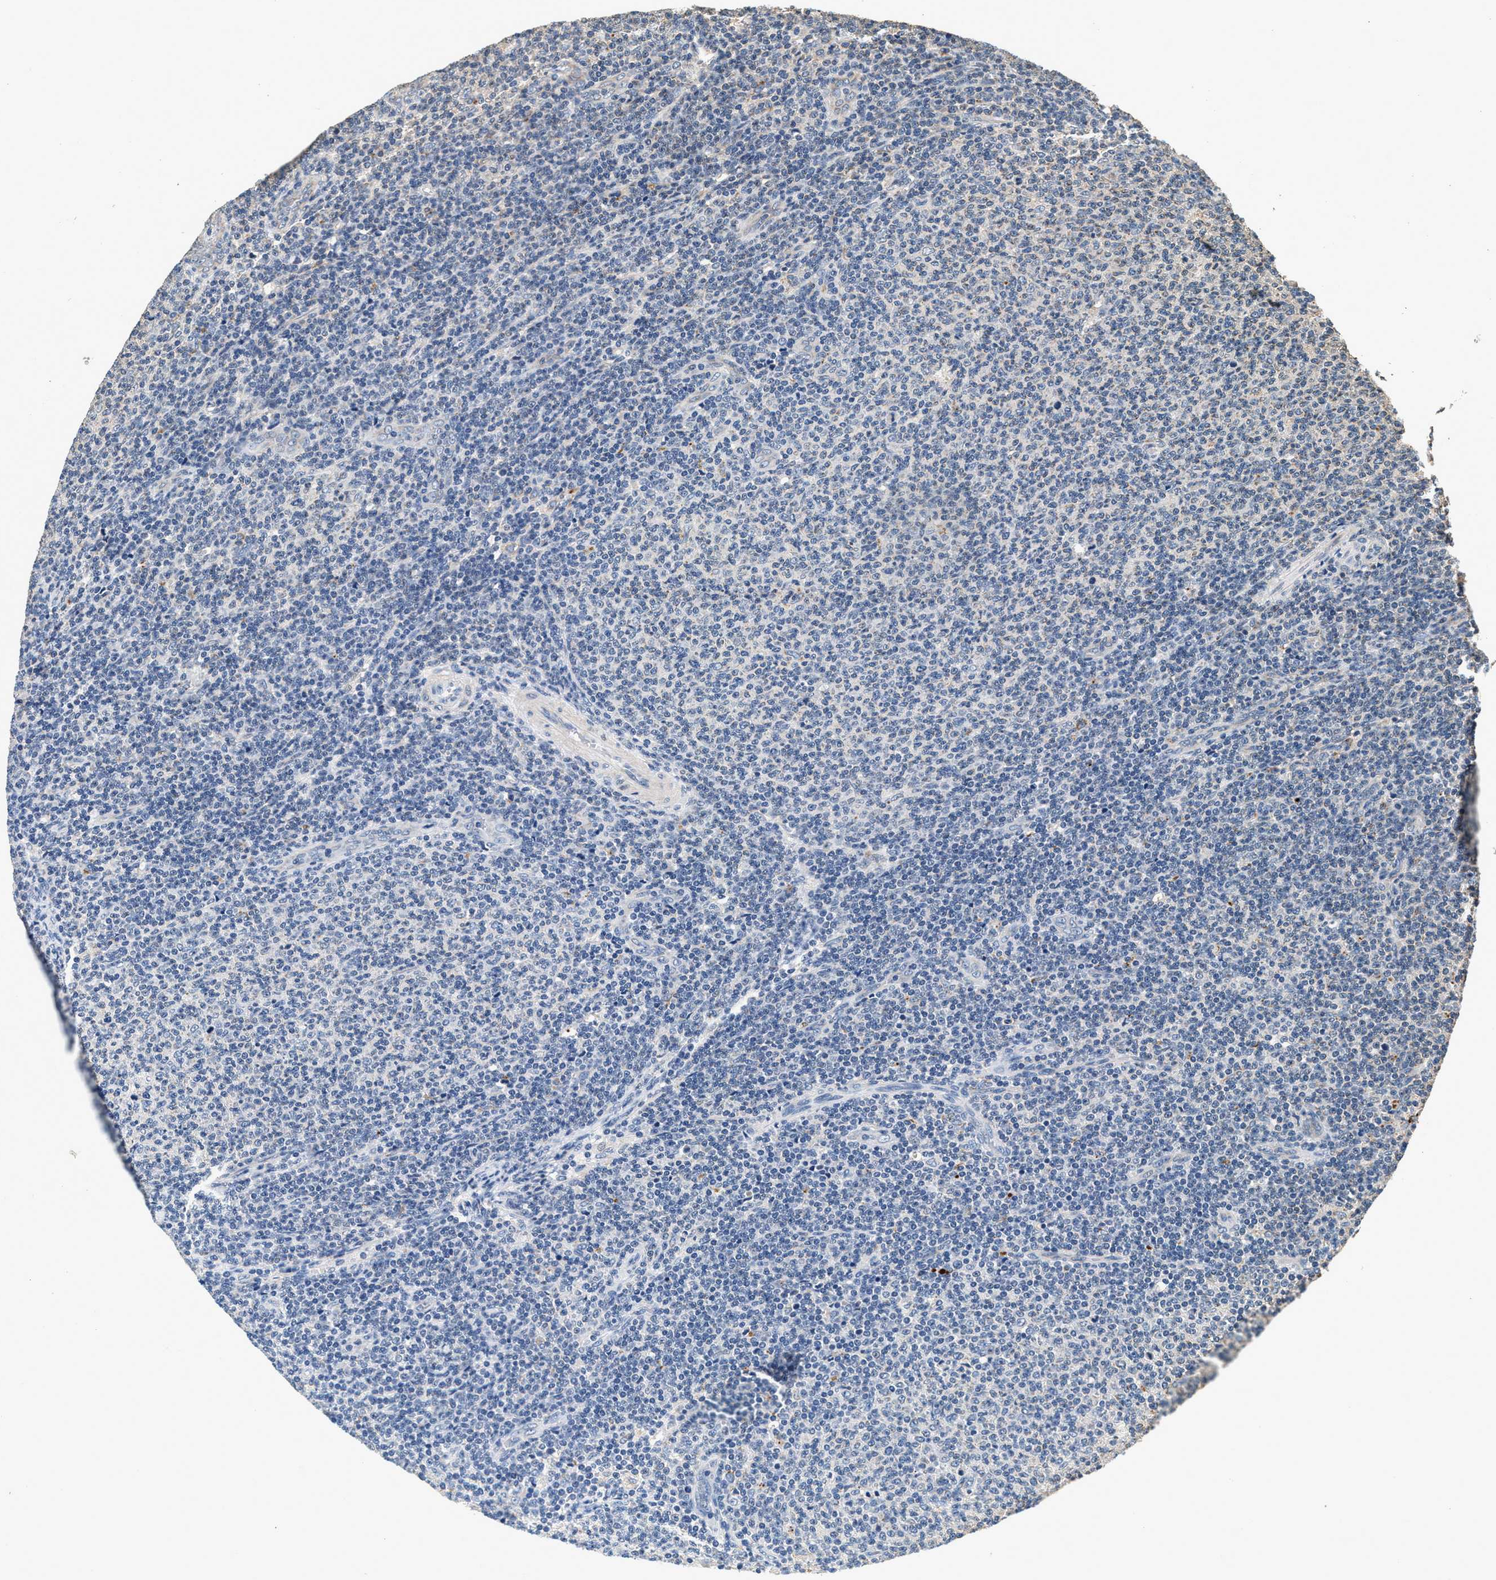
{"staining": {"intensity": "negative", "quantity": "none", "location": "none"}, "tissue": "lymphoma", "cell_type": "Tumor cells", "image_type": "cancer", "snomed": [{"axis": "morphology", "description": "Malignant lymphoma, non-Hodgkin's type, Low grade"}, {"axis": "topography", "description": "Lymph node"}], "caption": "Image shows no protein staining in tumor cells of low-grade malignant lymphoma, non-Hodgkin's type tissue. (DAB IHC with hematoxylin counter stain).", "gene": "PTGR3", "patient": {"sex": "male", "age": 66}}